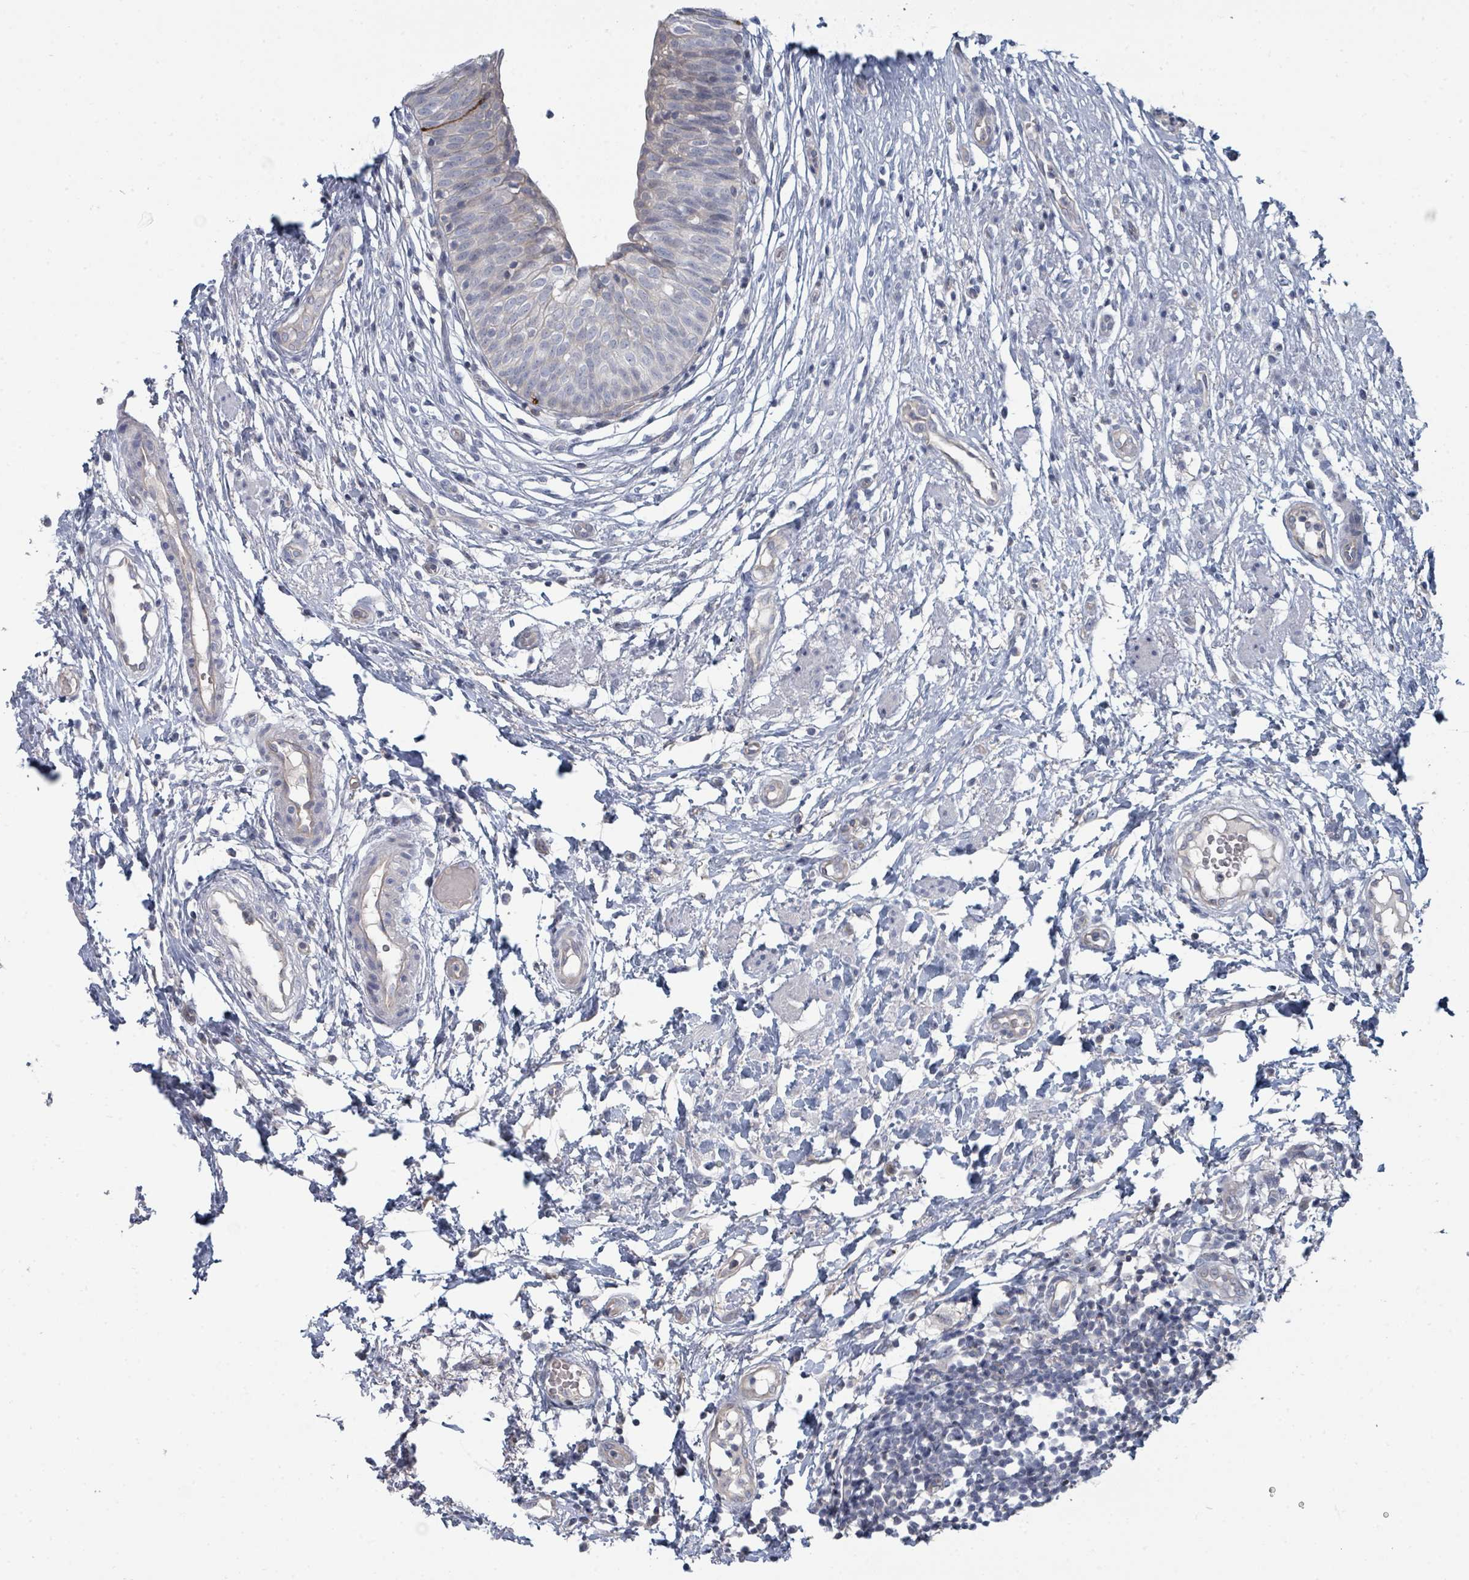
{"staining": {"intensity": "negative", "quantity": "none", "location": "none"}, "tissue": "urinary bladder", "cell_type": "Urothelial cells", "image_type": "normal", "snomed": [{"axis": "morphology", "description": "Normal tissue, NOS"}, {"axis": "topography", "description": "Urinary bladder"}], "caption": "Urothelial cells are negative for brown protein staining in unremarkable urinary bladder. The staining is performed using DAB (3,3'-diaminobenzidine) brown chromogen with nuclei counter-stained in using hematoxylin.", "gene": "SLC25A45", "patient": {"sex": "male", "age": 55}}